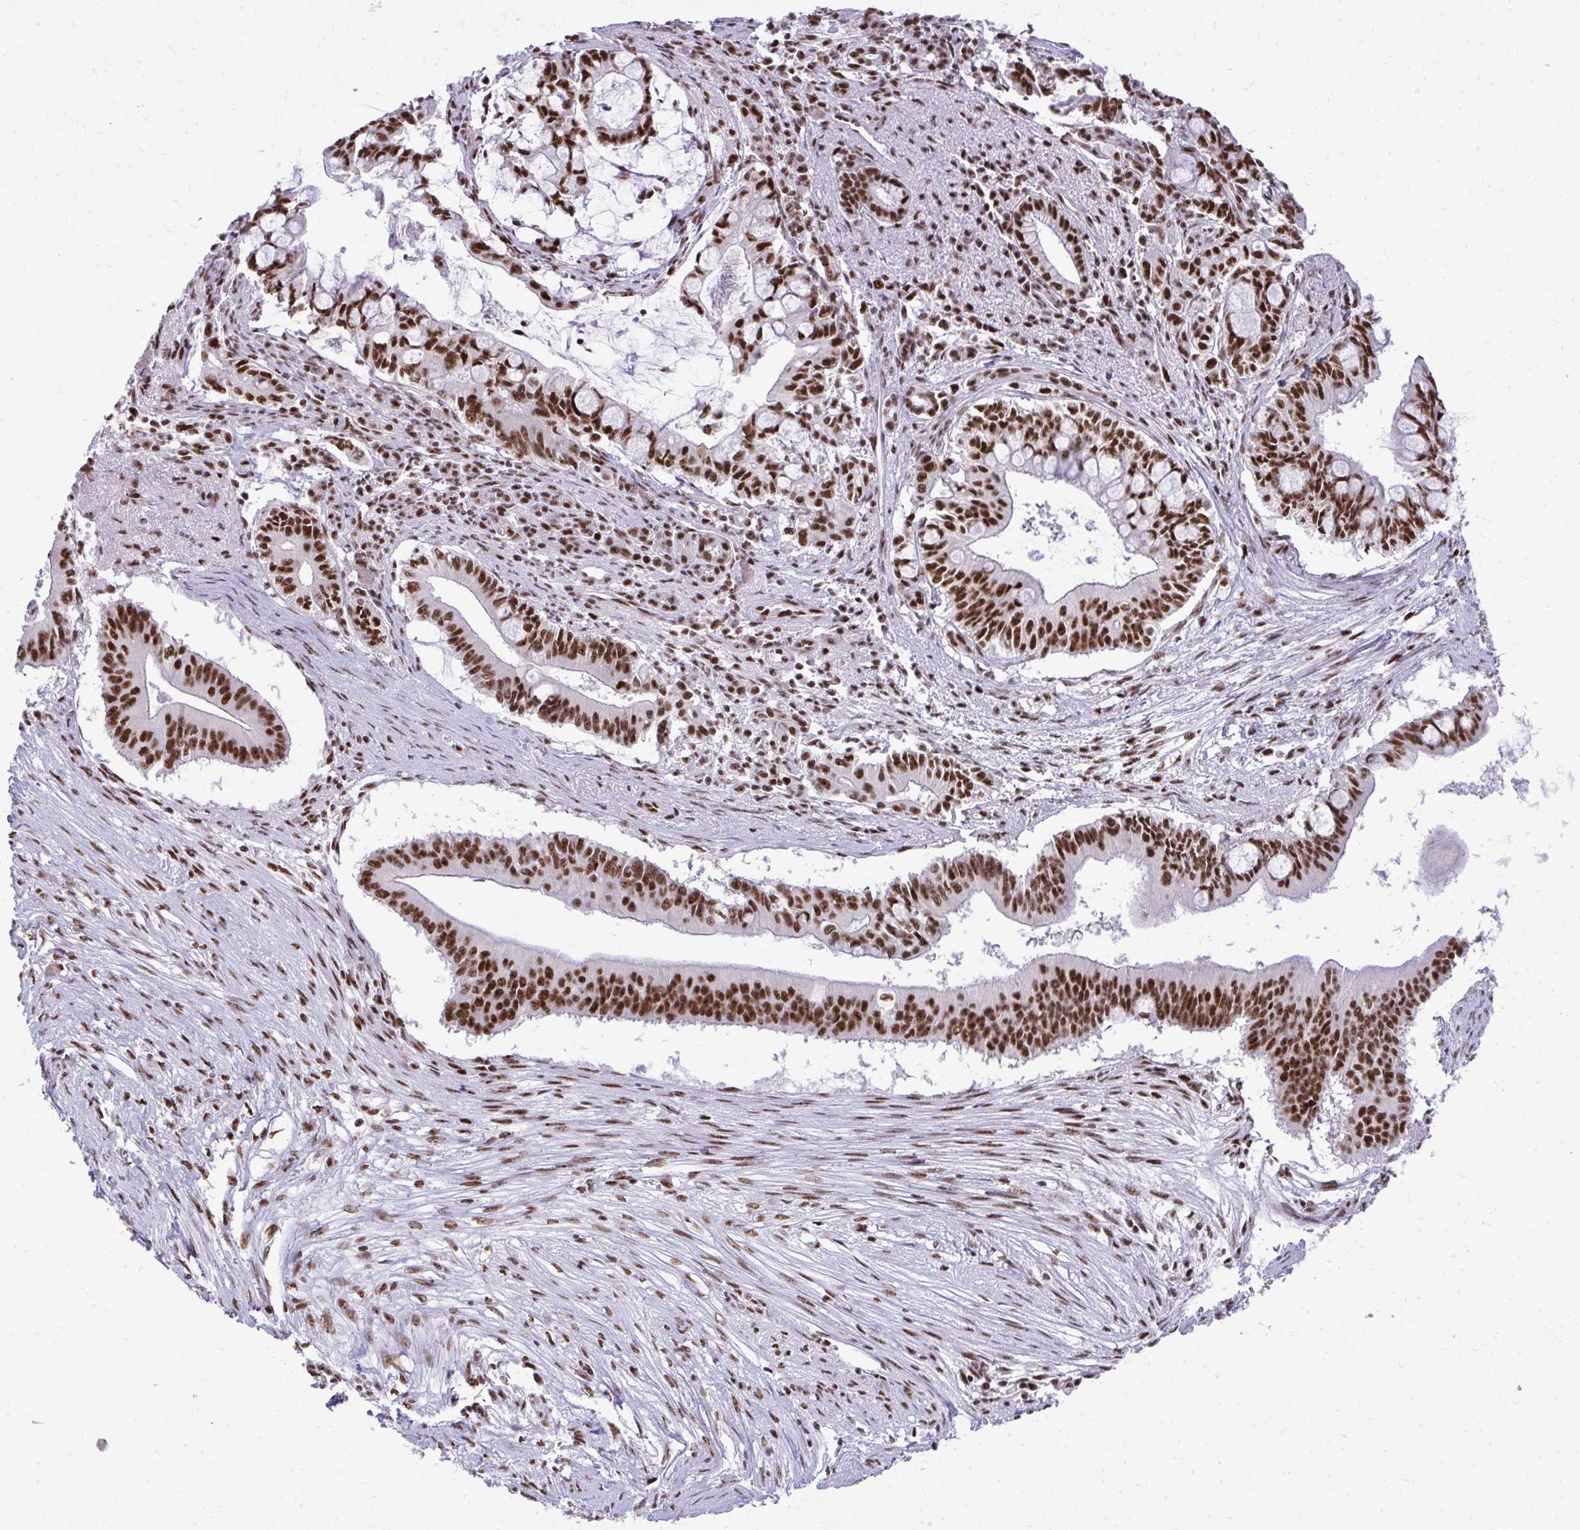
{"staining": {"intensity": "strong", "quantity": ">75%", "location": "nuclear"}, "tissue": "pancreatic cancer", "cell_type": "Tumor cells", "image_type": "cancer", "snomed": [{"axis": "morphology", "description": "Adenocarcinoma, NOS"}, {"axis": "topography", "description": "Pancreas"}], "caption": "This photomicrograph demonstrates IHC staining of human adenocarcinoma (pancreatic), with high strong nuclear expression in approximately >75% of tumor cells.", "gene": "PRPF19", "patient": {"sex": "male", "age": 68}}